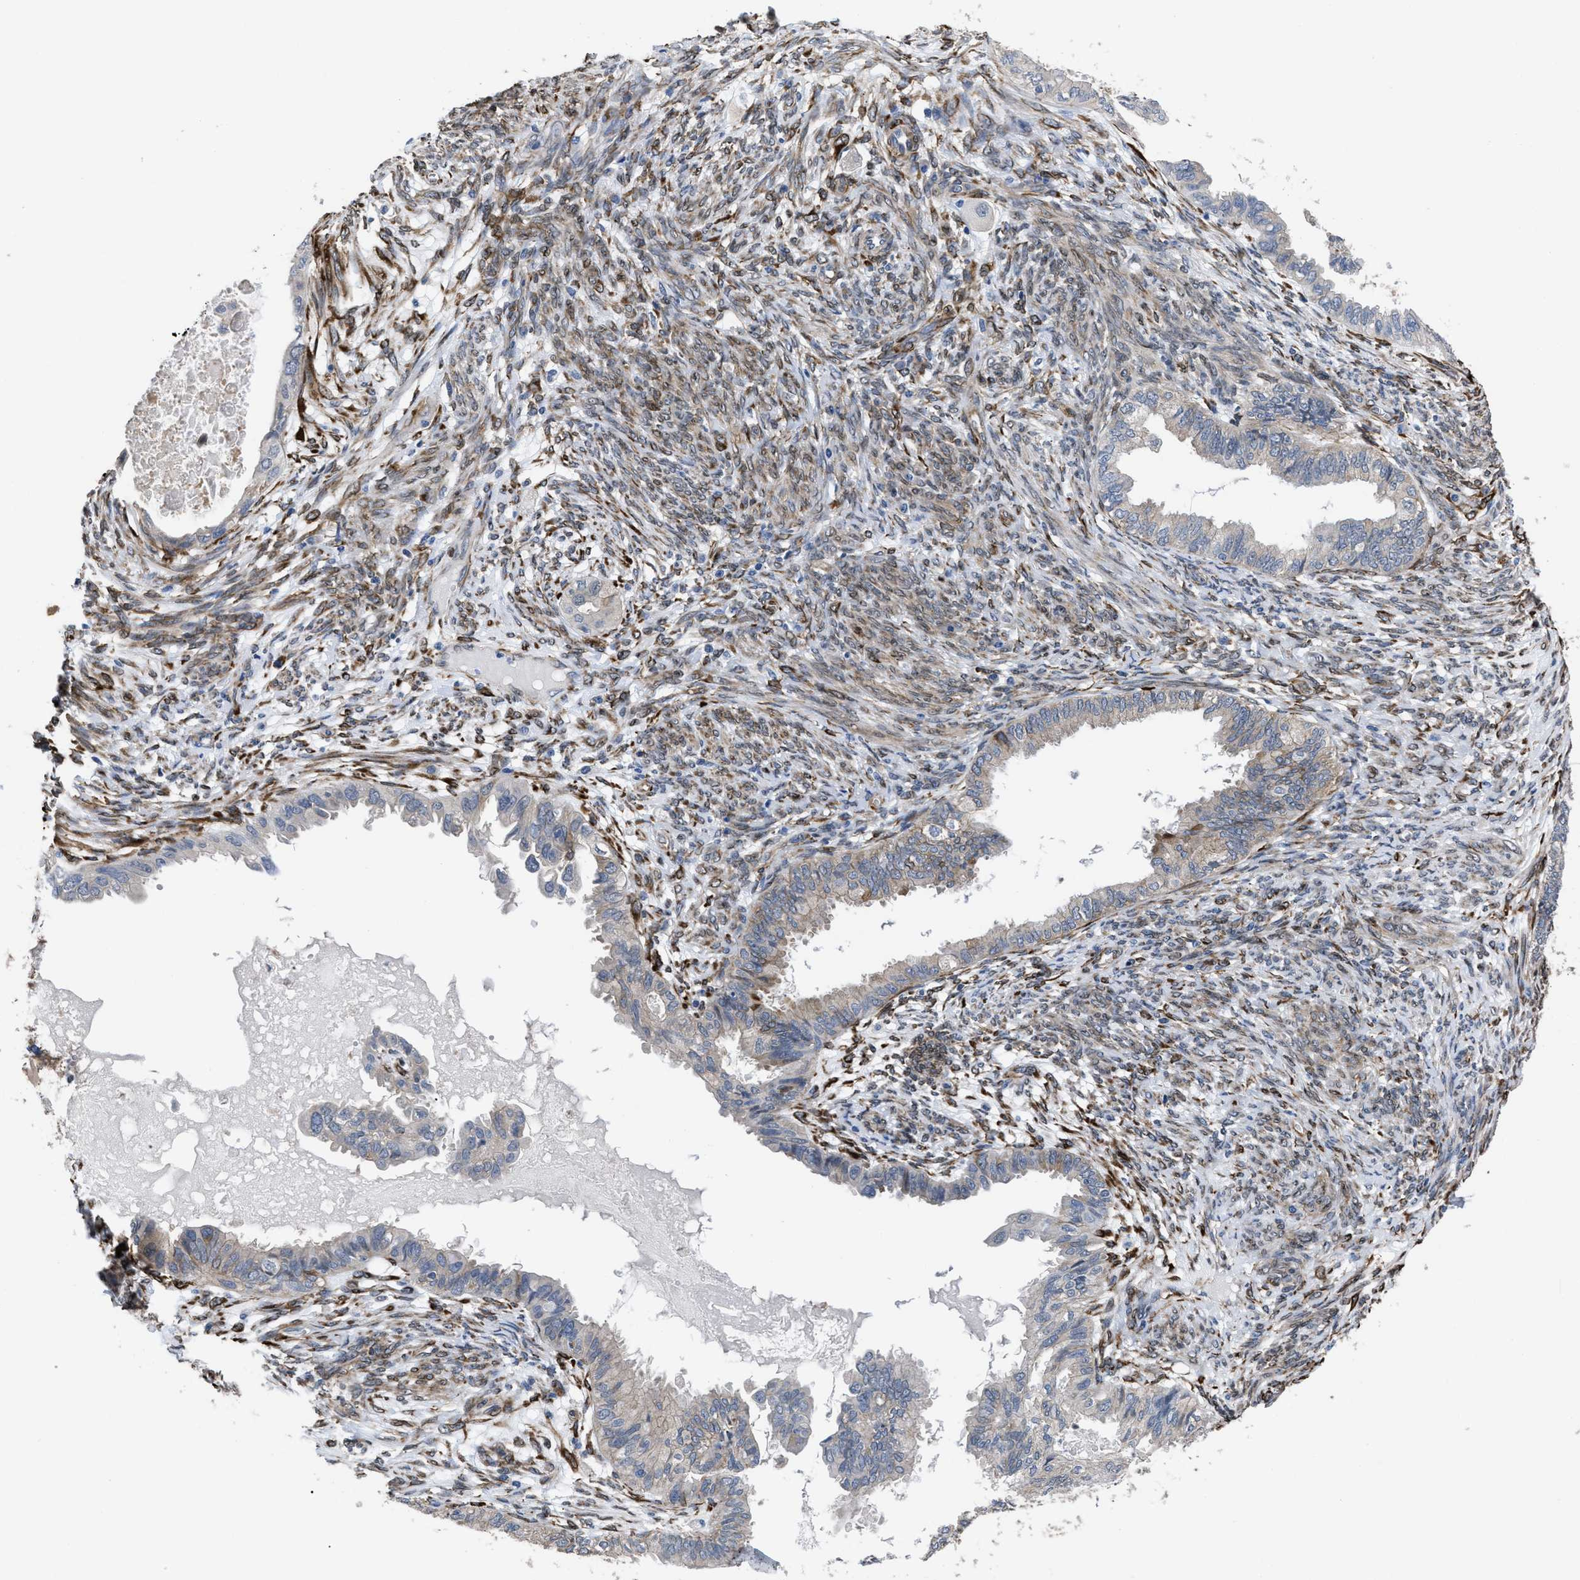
{"staining": {"intensity": "negative", "quantity": "none", "location": "none"}, "tissue": "cervical cancer", "cell_type": "Tumor cells", "image_type": "cancer", "snomed": [{"axis": "morphology", "description": "Normal tissue, NOS"}, {"axis": "morphology", "description": "Adenocarcinoma, NOS"}, {"axis": "topography", "description": "Cervix"}, {"axis": "topography", "description": "Endometrium"}], "caption": "IHC histopathology image of neoplastic tissue: human adenocarcinoma (cervical) stained with DAB demonstrates no significant protein staining in tumor cells. (Stains: DAB IHC with hematoxylin counter stain, Microscopy: brightfield microscopy at high magnification).", "gene": "SQLE", "patient": {"sex": "female", "age": 86}}